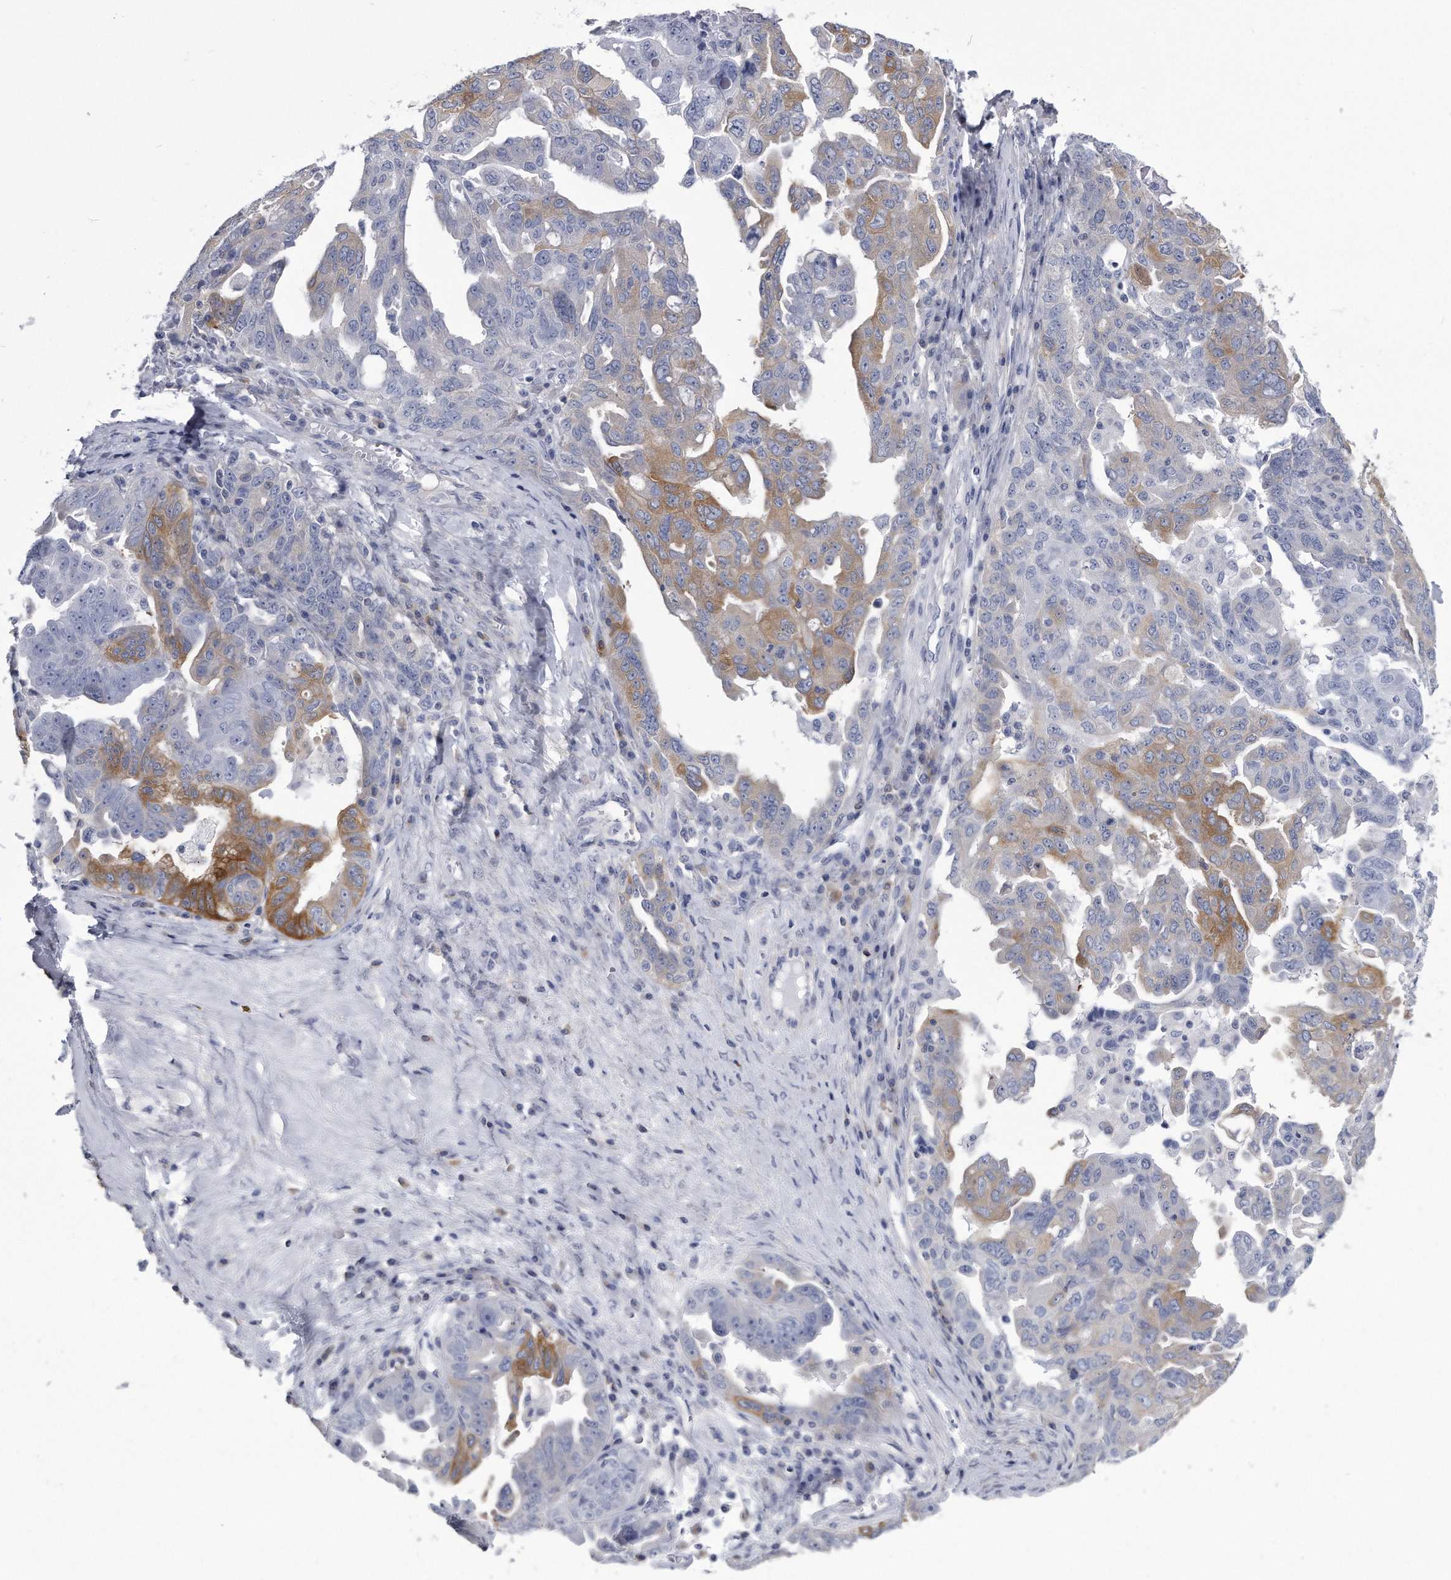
{"staining": {"intensity": "strong", "quantity": "<25%", "location": "cytoplasmic/membranous"}, "tissue": "ovarian cancer", "cell_type": "Tumor cells", "image_type": "cancer", "snomed": [{"axis": "morphology", "description": "Carcinoma, endometroid"}, {"axis": "topography", "description": "Ovary"}], "caption": "This is an image of immunohistochemistry (IHC) staining of endometroid carcinoma (ovarian), which shows strong staining in the cytoplasmic/membranous of tumor cells.", "gene": "PYGB", "patient": {"sex": "female", "age": 62}}